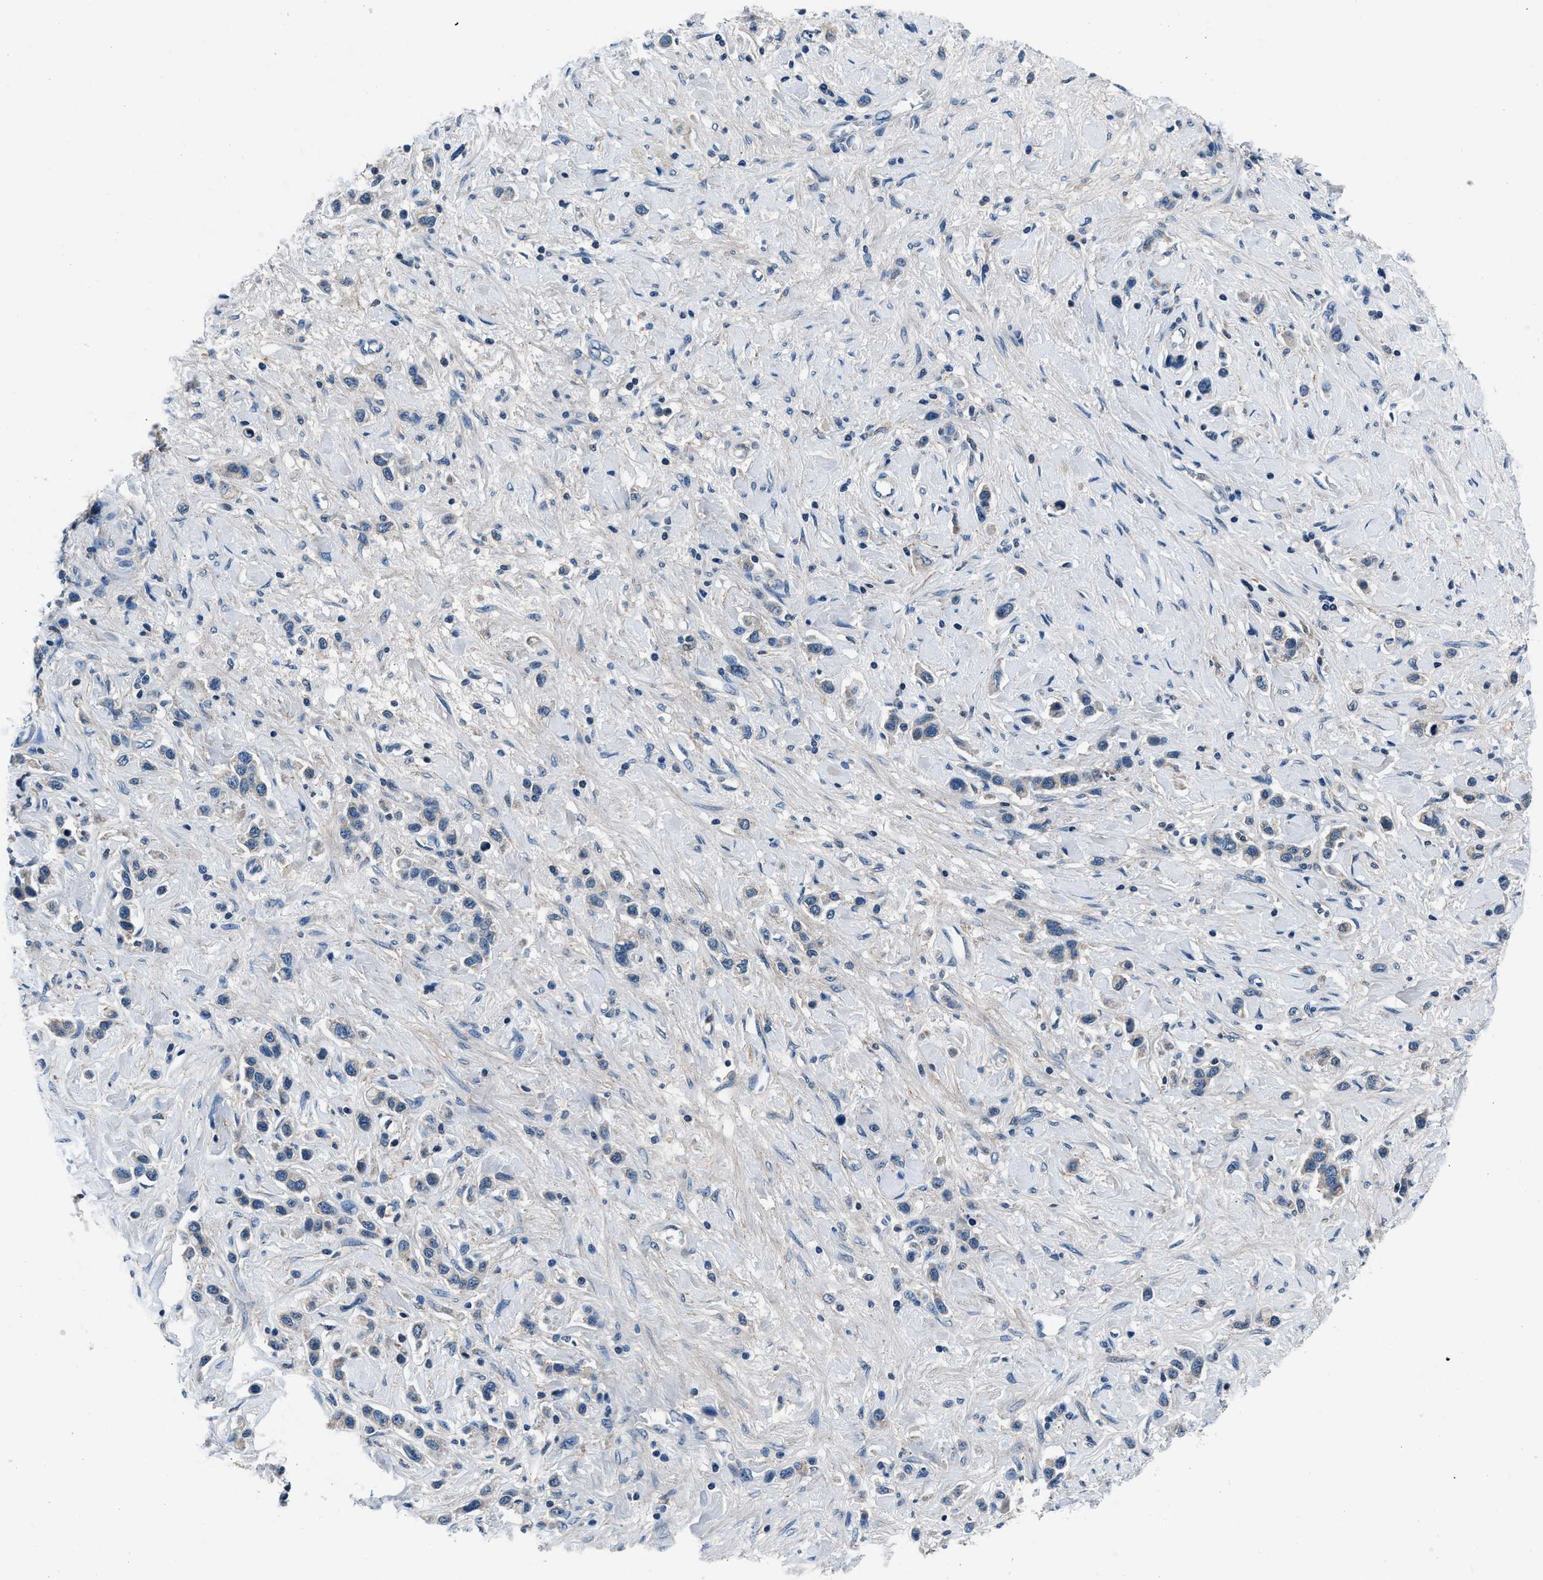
{"staining": {"intensity": "negative", "quantity": "none", "location": "none"}, "tissue": "stomach cancer", "cell_type": "Tumor cells", "image_type": "cancer", "snomed": [{"axis": "morphology", "description": "Adenocarcinoma, NOS"}, {"axis": "topography", "description": "Stomach"}], "caption": "IHC of stomach adenocarcinoma exhibits no expression in tumor cells. Brightfield microscopy of immunohistochemistry stained with DAB (brown) and hematoxylin (blue), captured at high magnification.", "gene": "DENND6B", "patient": {"sex": "female", "age": 65}}